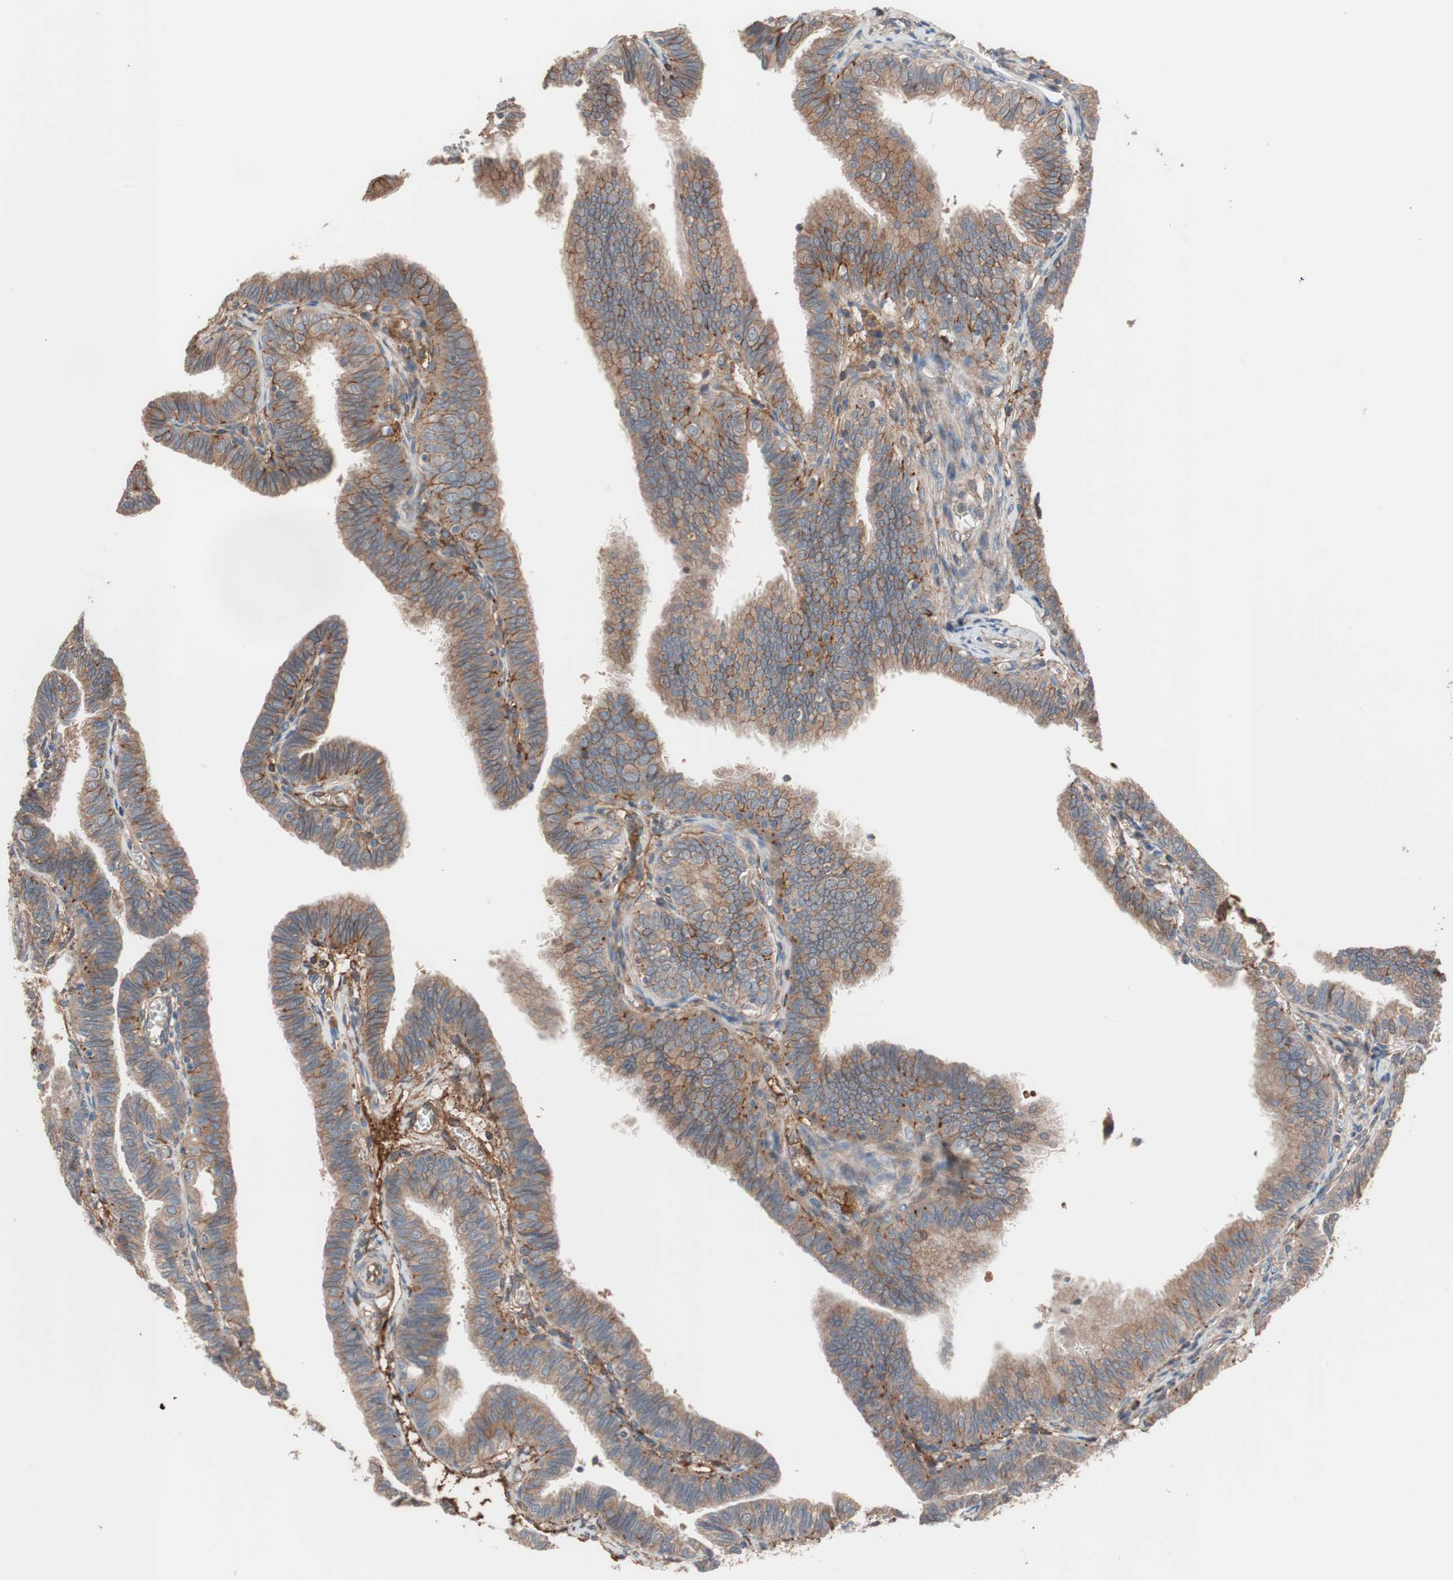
{"staining": {"intensity": "strong", "quantity": ">75%", "location": "cytoplasmic/membranous"}, "tissue": "fallopian tube", "cell_type": "Glandular cells", "image_type": "normal", "snomed": [{"axis": "morphology", "description": "Normal tissue, NOS"}, {"axis": "topography", "description": "Fallopian tube"}], "caption": "Immunohistochemical staining of benign fallopian tube shows strong cytoplasmic/membranous protein staining in about >75% of glandular cells. Immunohistochemistry stains the protein of interest in brown and the nuclei are stained blue.", "gene": "SDC4", "patient": {"sex": "female", "age": 46}}